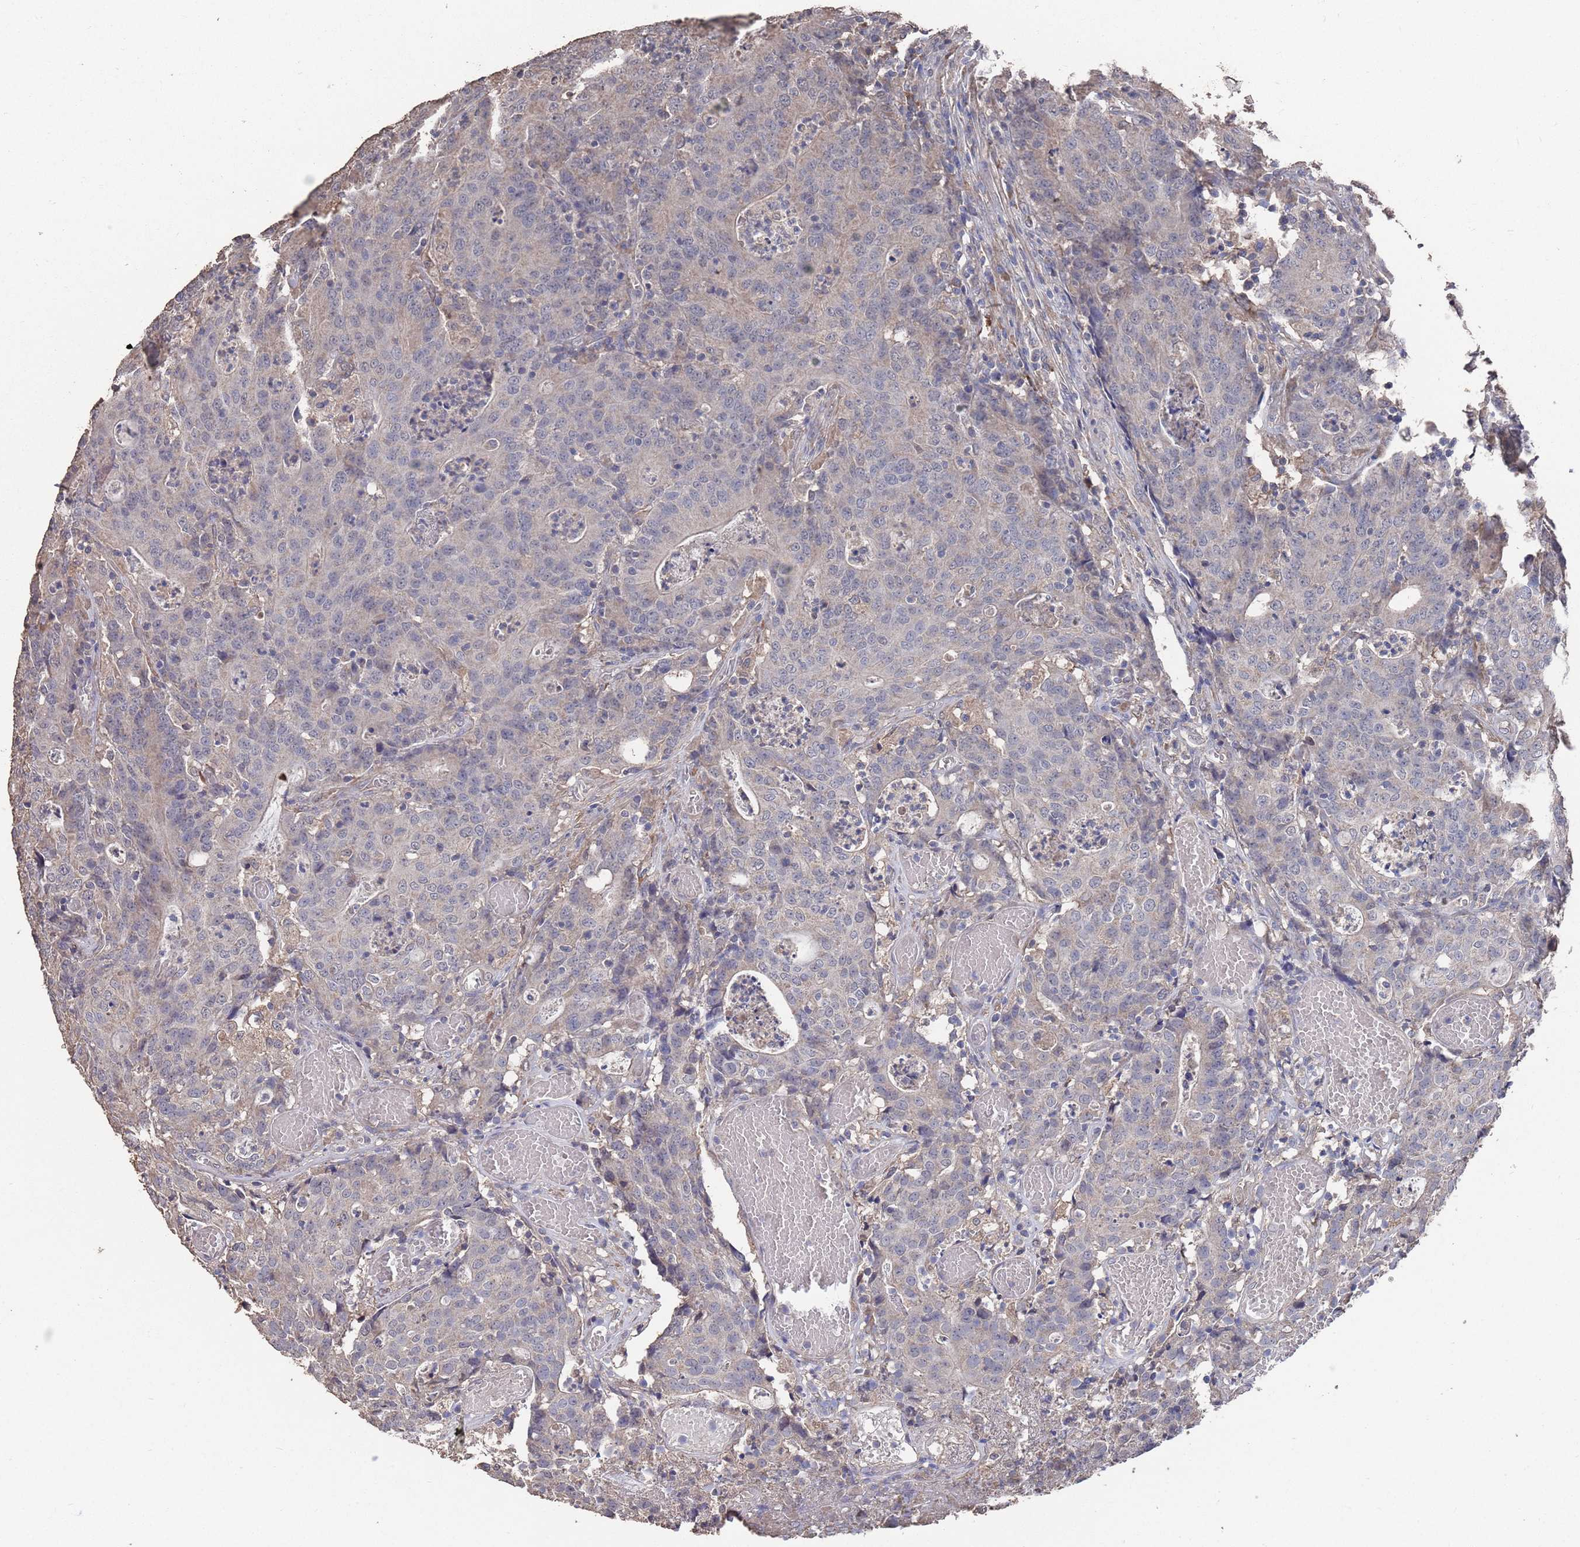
{"staining": {"intensity": "negative", "quantity": "none", "location": "none"}, "tissue": "colorectal cancer", "cell_type": "Tumor cells", "image_type": "cancer", "snomed": [{"axis": "morphology", "description": "Adenocarcinoma, NOS"}, {"axis": "topography", "description": "Colon"}], "caption": "The immunohistochemistry (IHC) image has no significant staining in tumor cells of colorectal cancer (adenocarcinoma) tissue.", "gene": "BTBD18", "patient": {"sex": "male", "age": 83}}